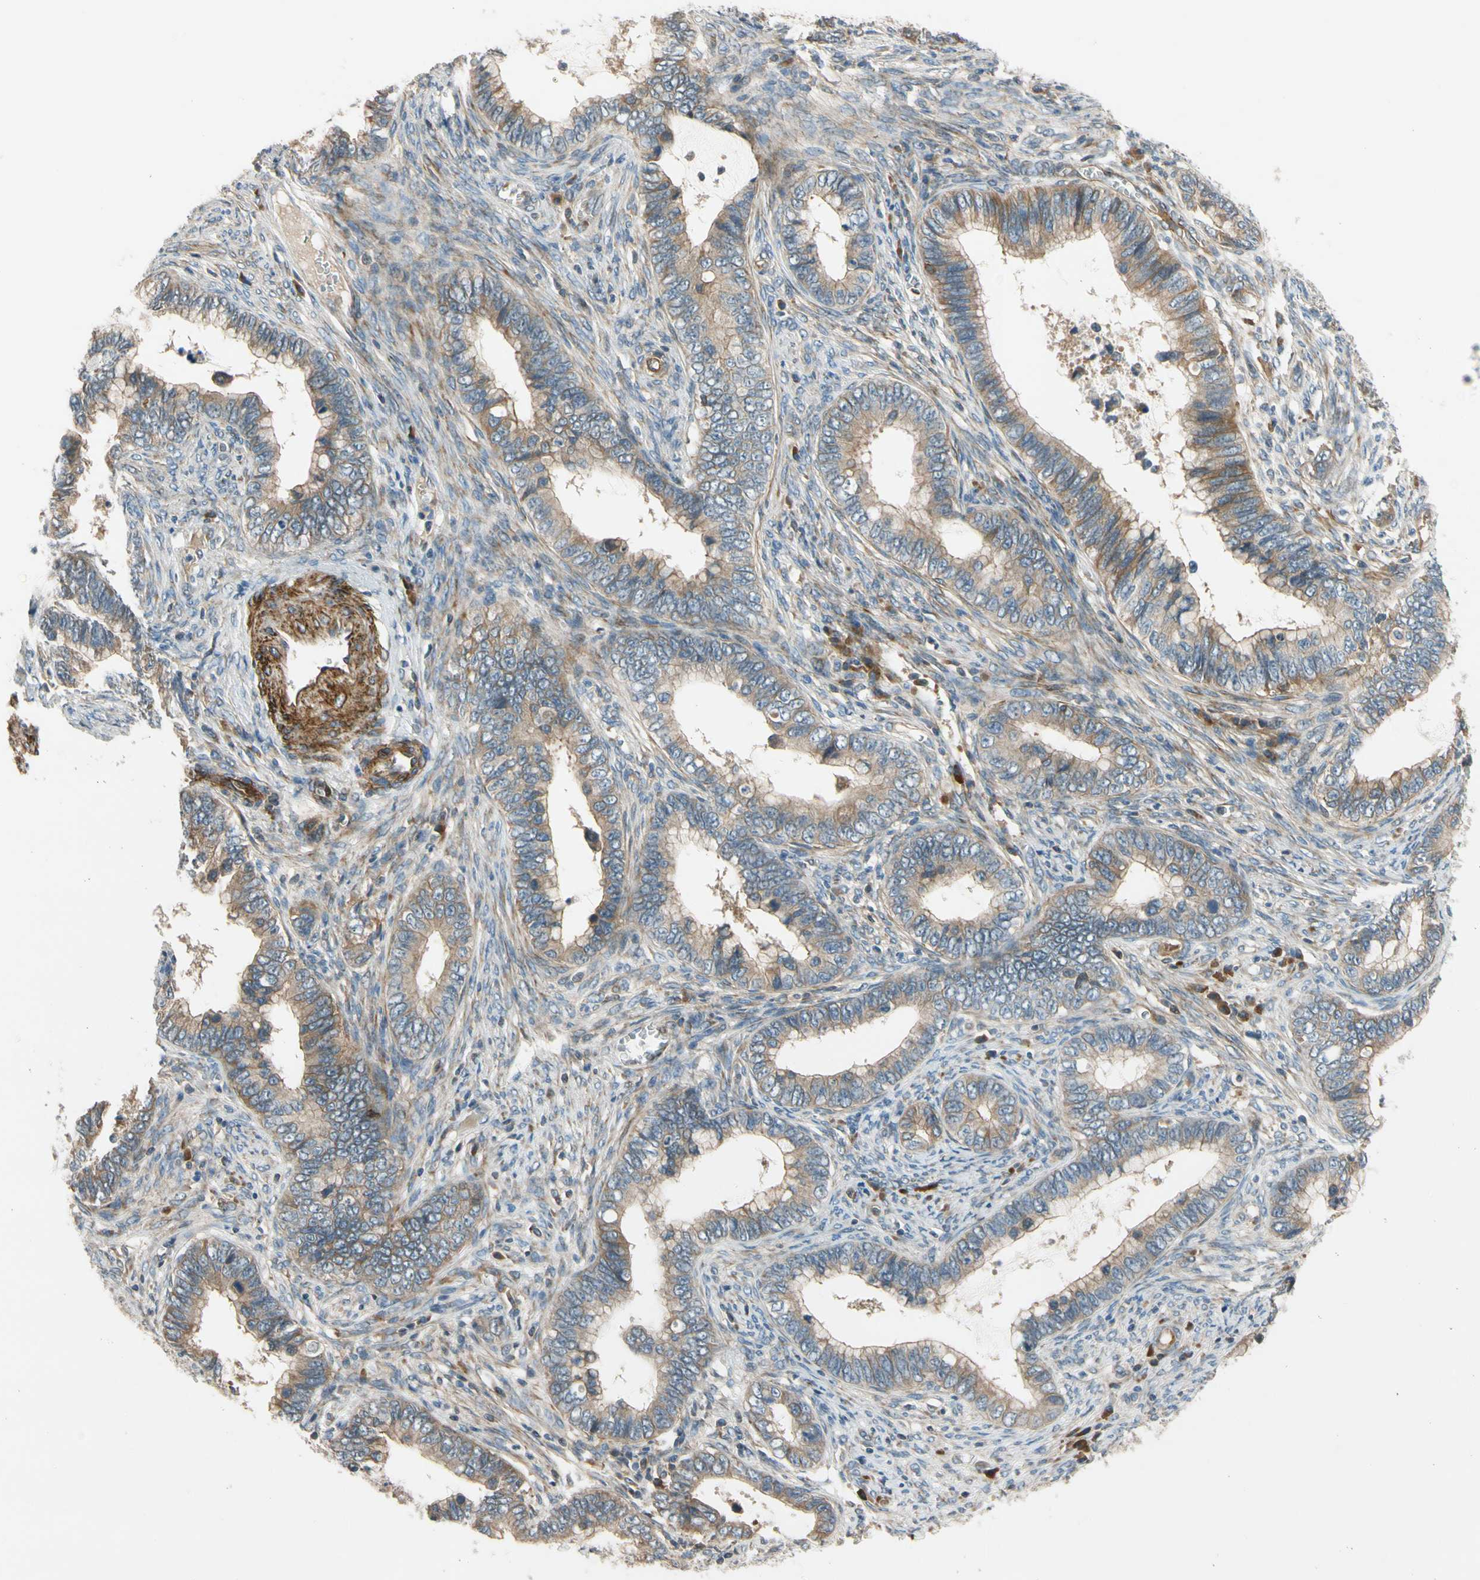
{"staining": {"intensity": "moderate", "quantity": ">75%", "location": "cytoplasmic/membranous"}, "tissue": "cervical cancer", "cell_type": "Tumor cells", "image_type": "cancer", "snomed": [{"axis": "morphology", "description": "Adenocarcinoma, NOS"}, {"axis": "topography", "description": "Cervix"}], "caption": "Immunohistochemistry (IHC) staining of cervical cancer, which exhibits medium levels of moderate cytoplasmic/membranous staining in approximately >75% of tumor cells indicating moderate cytoplasmic/membranous protein expression. The staining was performed using DAB (3,3'-diaminobenzidine) (brown) for protein detection and nuclei were counterstained in hematoxylin (blue).", "gene": "MST1R", "patient": {"sex": "female", "age": 44}}